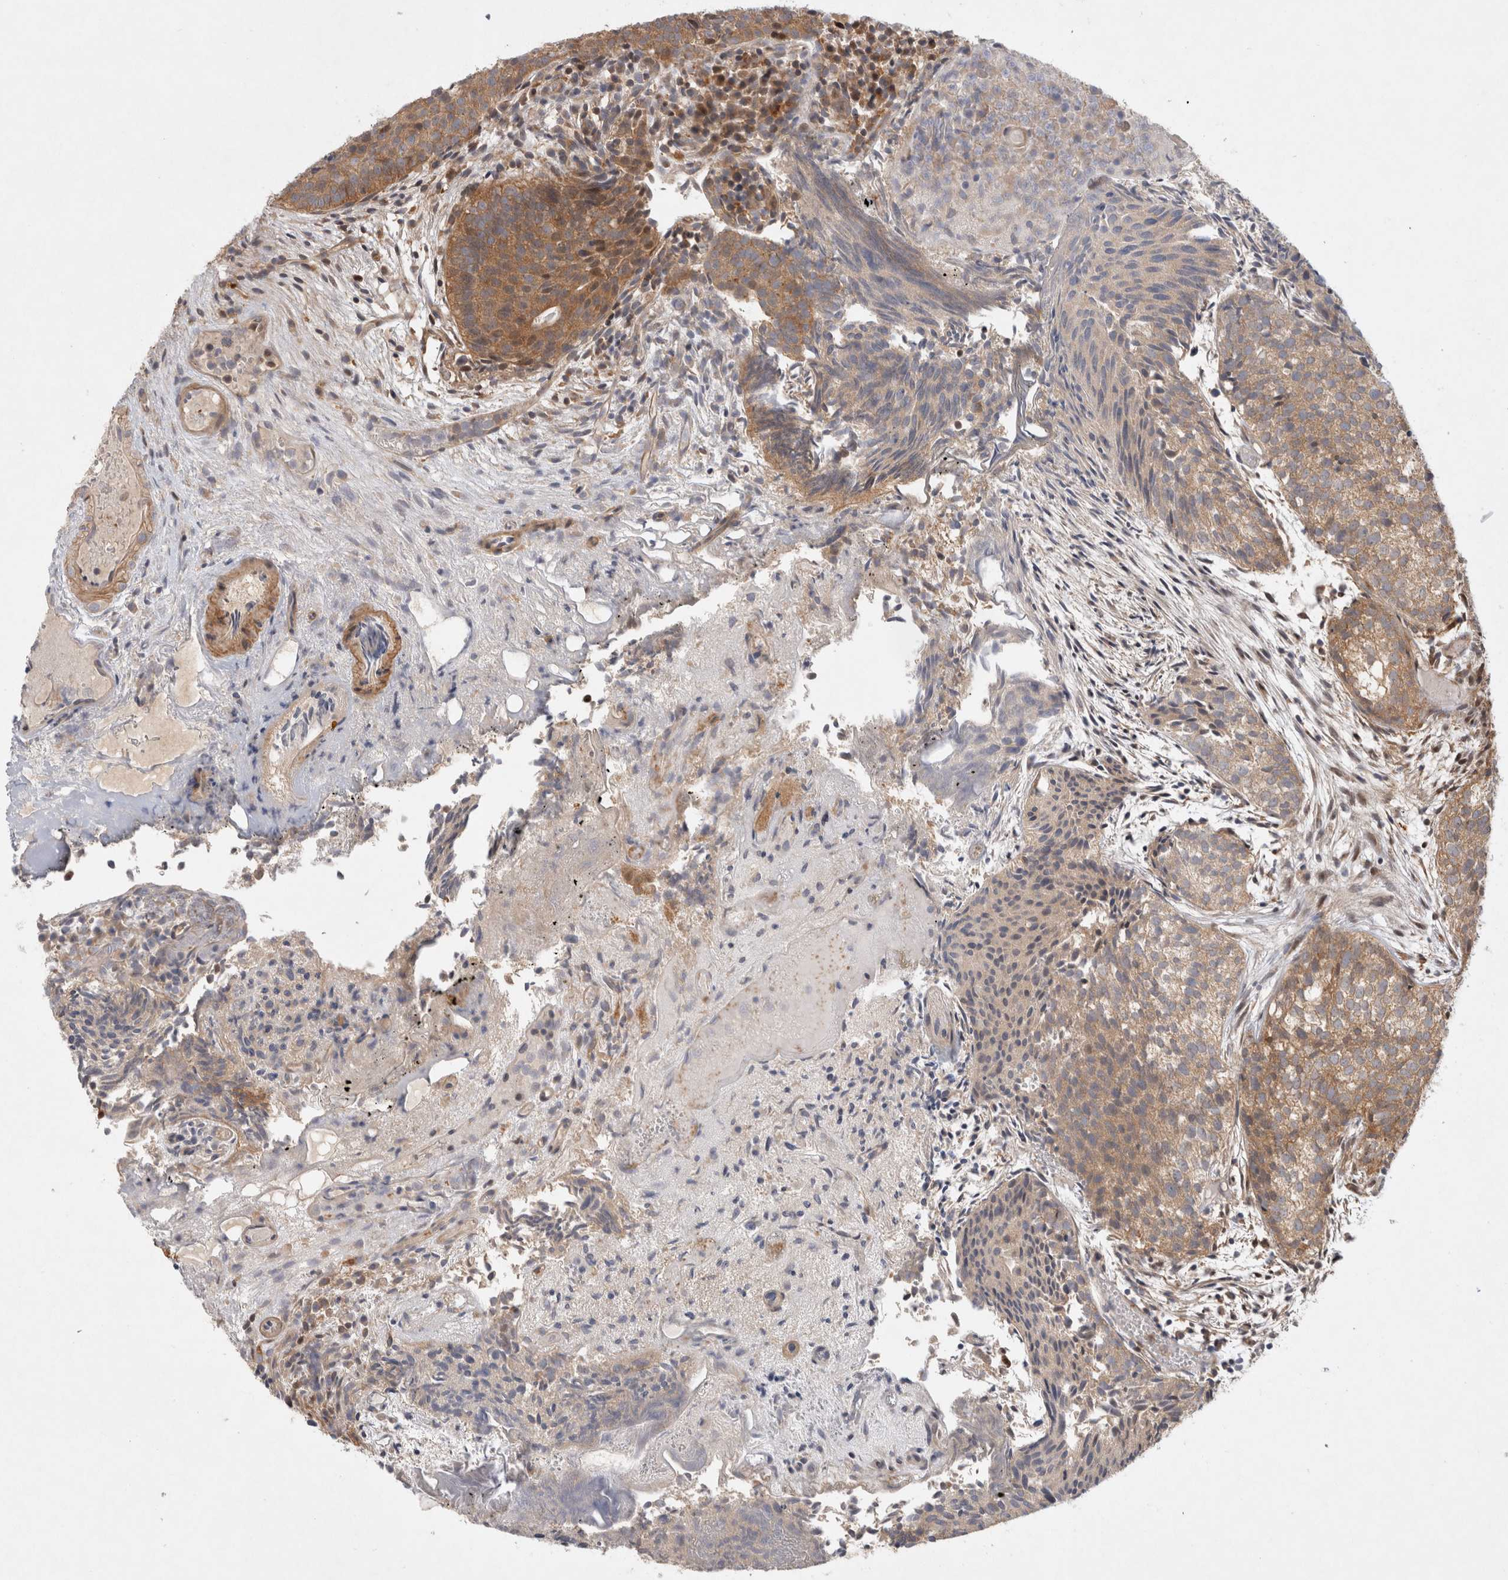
{"staining": {"intensity": "moderate", "quantity": ">75%", "location": "cytoplasmic/membranous,nuclear"}, "tissue": "urothelial cancer", "cell_type": "Tumor cells", "image_type": "cancer", "snomed": [{"axis": "morphology", "description": "Urothelial carcinoma, Low grade"}, {"axis": "topography", "description": "Urinary bladder"}], "caption": "Low-grade urothelial carcinoma stained for a protein reveals moderate cytoplasmic/membranous and nuclear positivity in tumor cells.", "gene": "HTT", "patient": {"sex": "male", "age": 86}}